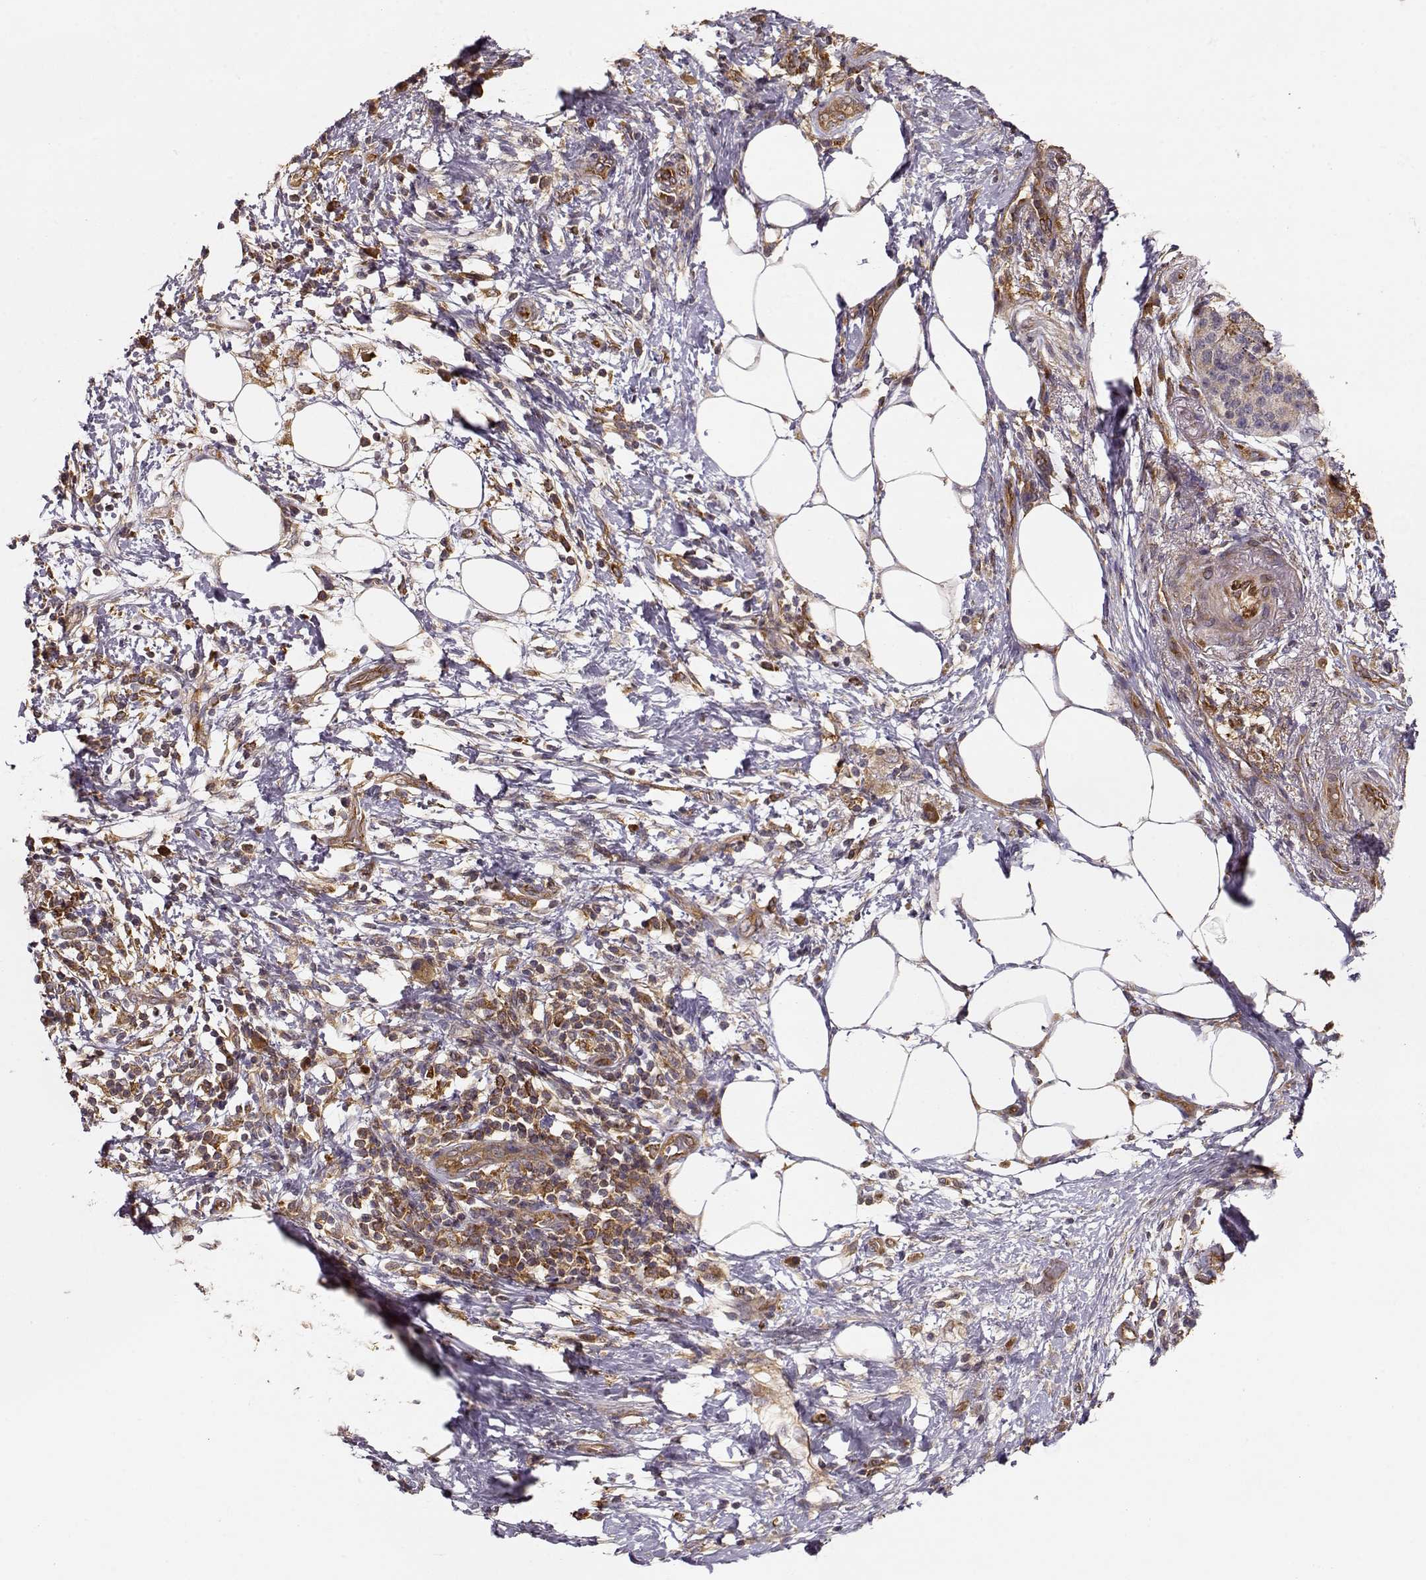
{"staining": {"intensity": "weak", "quantity": ">75%", "location": "cytoplasmic/membranous"}, "tissue": "pancreatic cancer", "cell_type": "Tumor cells", "image_type": "cancer", "snomed": [{"axis": "morphology", "description": "Adenocarcinoma, NOS"}, {"axis": "topography", "description": "Pancreas"}], "caption": "The histopathology image displays staining of adenocarcinoma (pancreatic), revealing weak cytoplasmic/membranous protein expression (brown color) within tumor cells.", "gene": "ARHGEF2", "patient": {"sex": "female", "age": 72}}